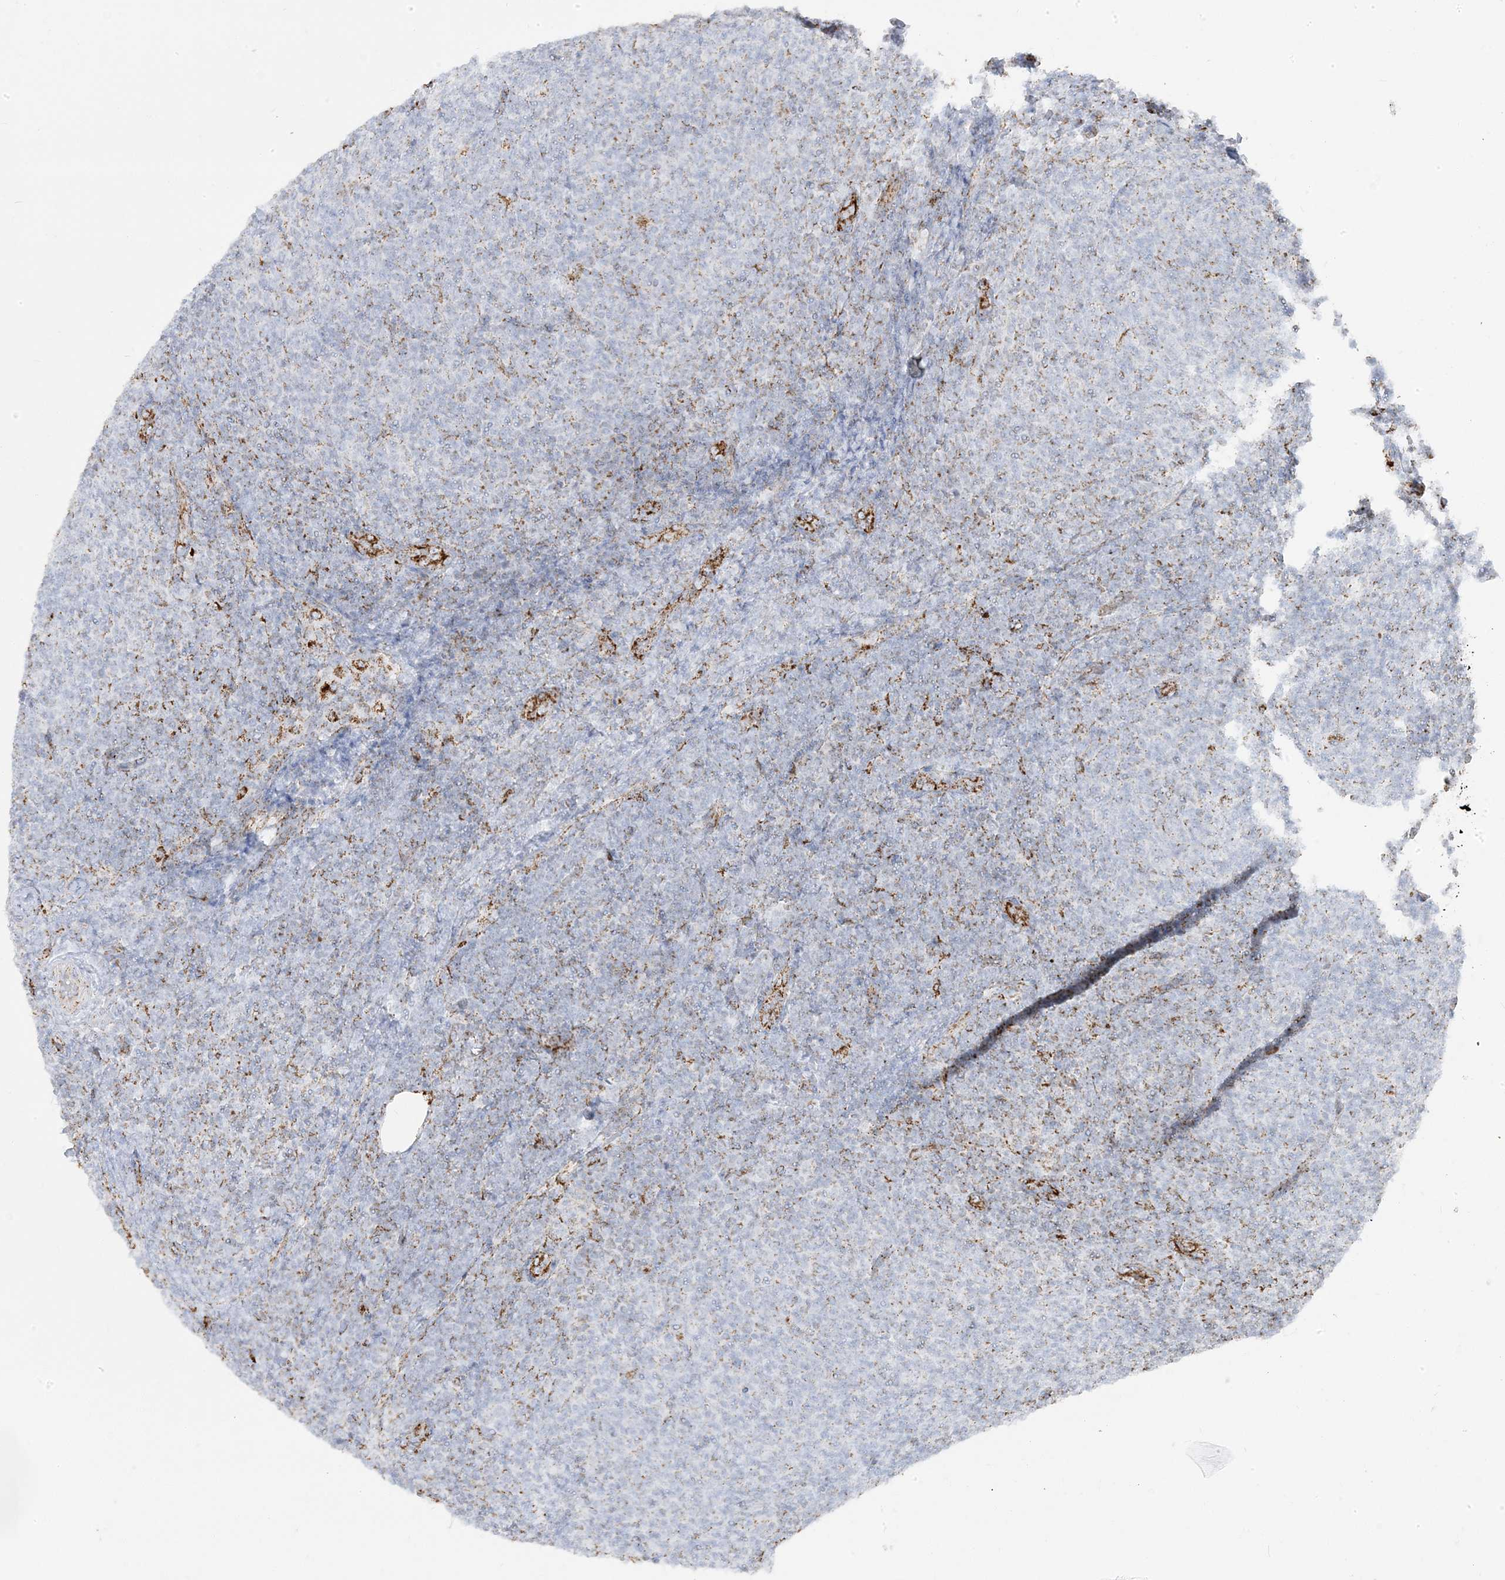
{"staining": {"intensity": "moderate", "quantity": "<25%", "location": "cytoplasmic/membranous"}, "tissue": "lymphoma", "cell_type": "Tumor cells", "image_type": "cancer", "snomed": [{"axis": "morphology", "description": "Malignant lymphoma, non-Hodgkin's type, Low grade"}, {"axis": "topography", "description": "Lymph node"}], "caption": "Immunohistochemistry (IHC) (DAB (3,3'-diaminobenzidine)) staining of human lymphoma demonstrates moderate cytoplasmic/membranous protein positivity in about <25% of tumor cells. The protein is stained brown, and the nuclei are stained in blue (DAB IHC with brightfield microscopy, high magnification).", "gene": "PCCB", "patient": {"sex": "male", "age": 66}}